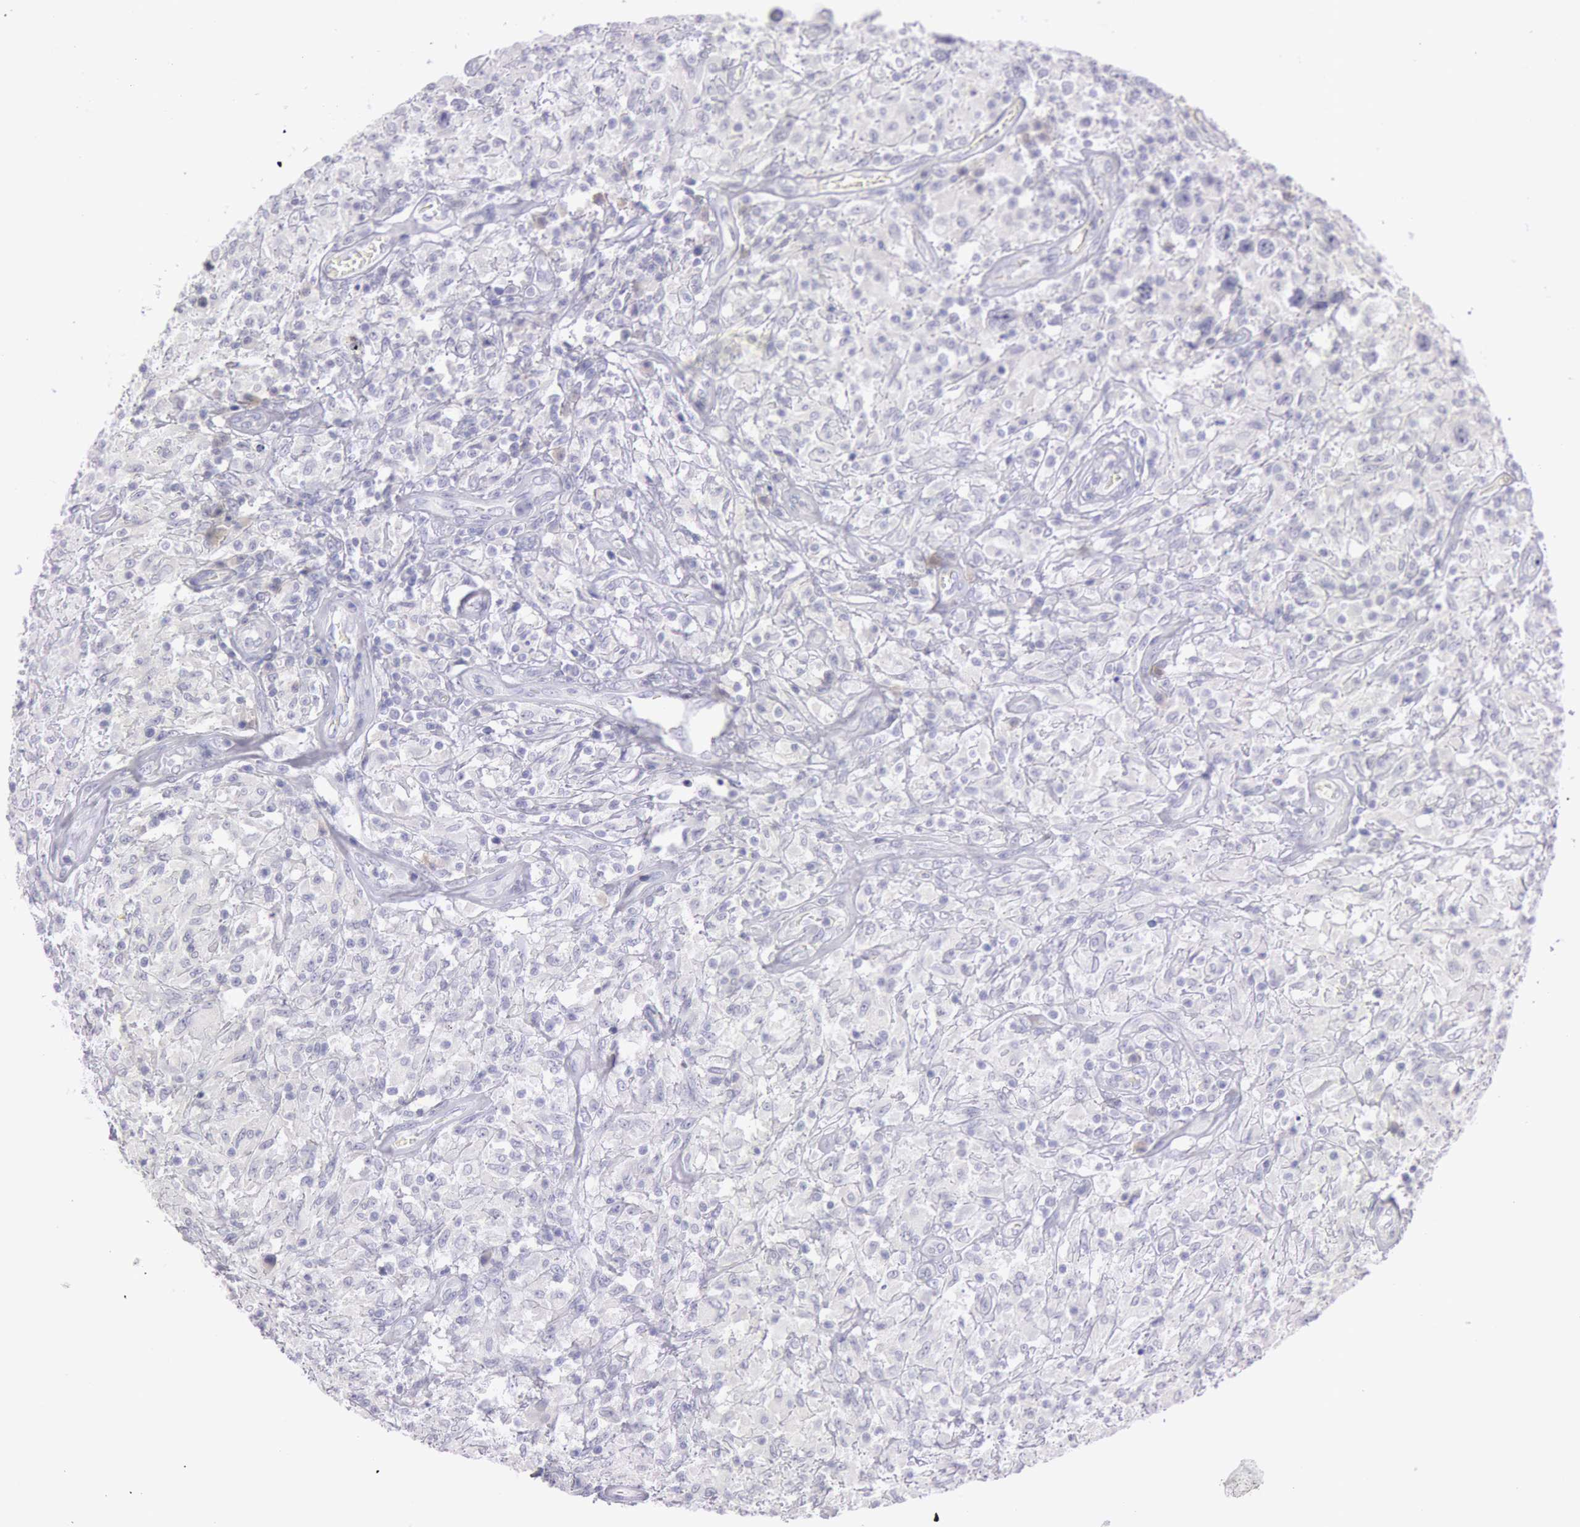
{"staining": {"intensity": "negative", "quantity": "none", "location": "none"}, "tissue": "testis cancer", "cell_type": "Tumor cells", "image_type": "cancer", "snomed": [{"axis": "morphology", "description": "Seminoma, NOS"}, {"axis": "topography", "description": "Testis"}], "caption": "Tumor cells are negative for protein expression in human seminoma (testis). Nuclei are stained in blue.", "gene": "EGFR", "patient": {"sex": "male", "age": 34}}